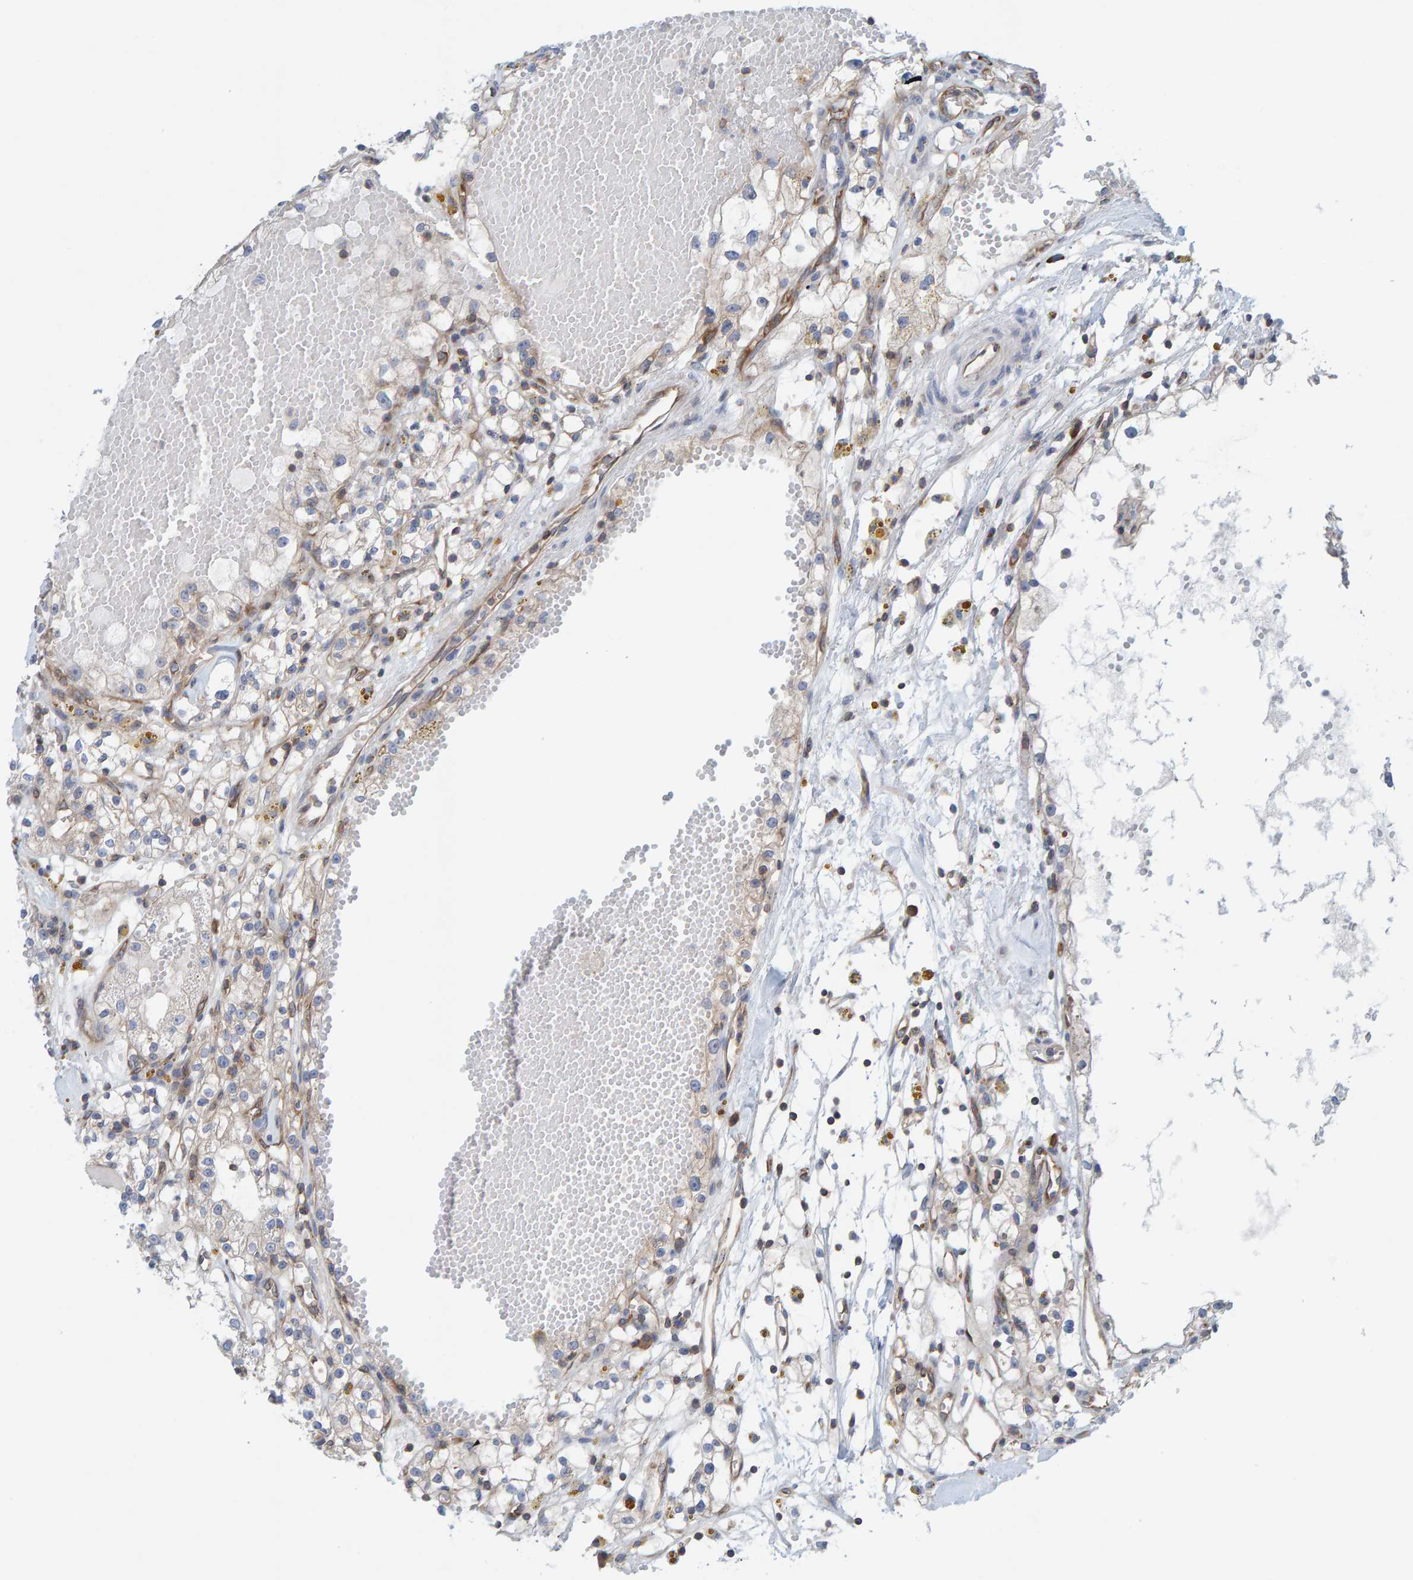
{"staining": {"intensity": "negative", "quantity": "none", "location": "none"}, "tissue": "renal cancer", "cell_type": "Tumor cells", "image_type": "cancer", "snomed": [{"axis": "morphology", "description": "Adenocarcinoma, NOS"}, {"axis": "topography", "description": "Kidney"}], "caption": "A photomicrograph of renal cancer (adenocarcinoma) stained for a protein demonstrates no brown staining in tumor cells.", "gene": "PRKD2", "patient": {"sex": "male", "age": 56}}